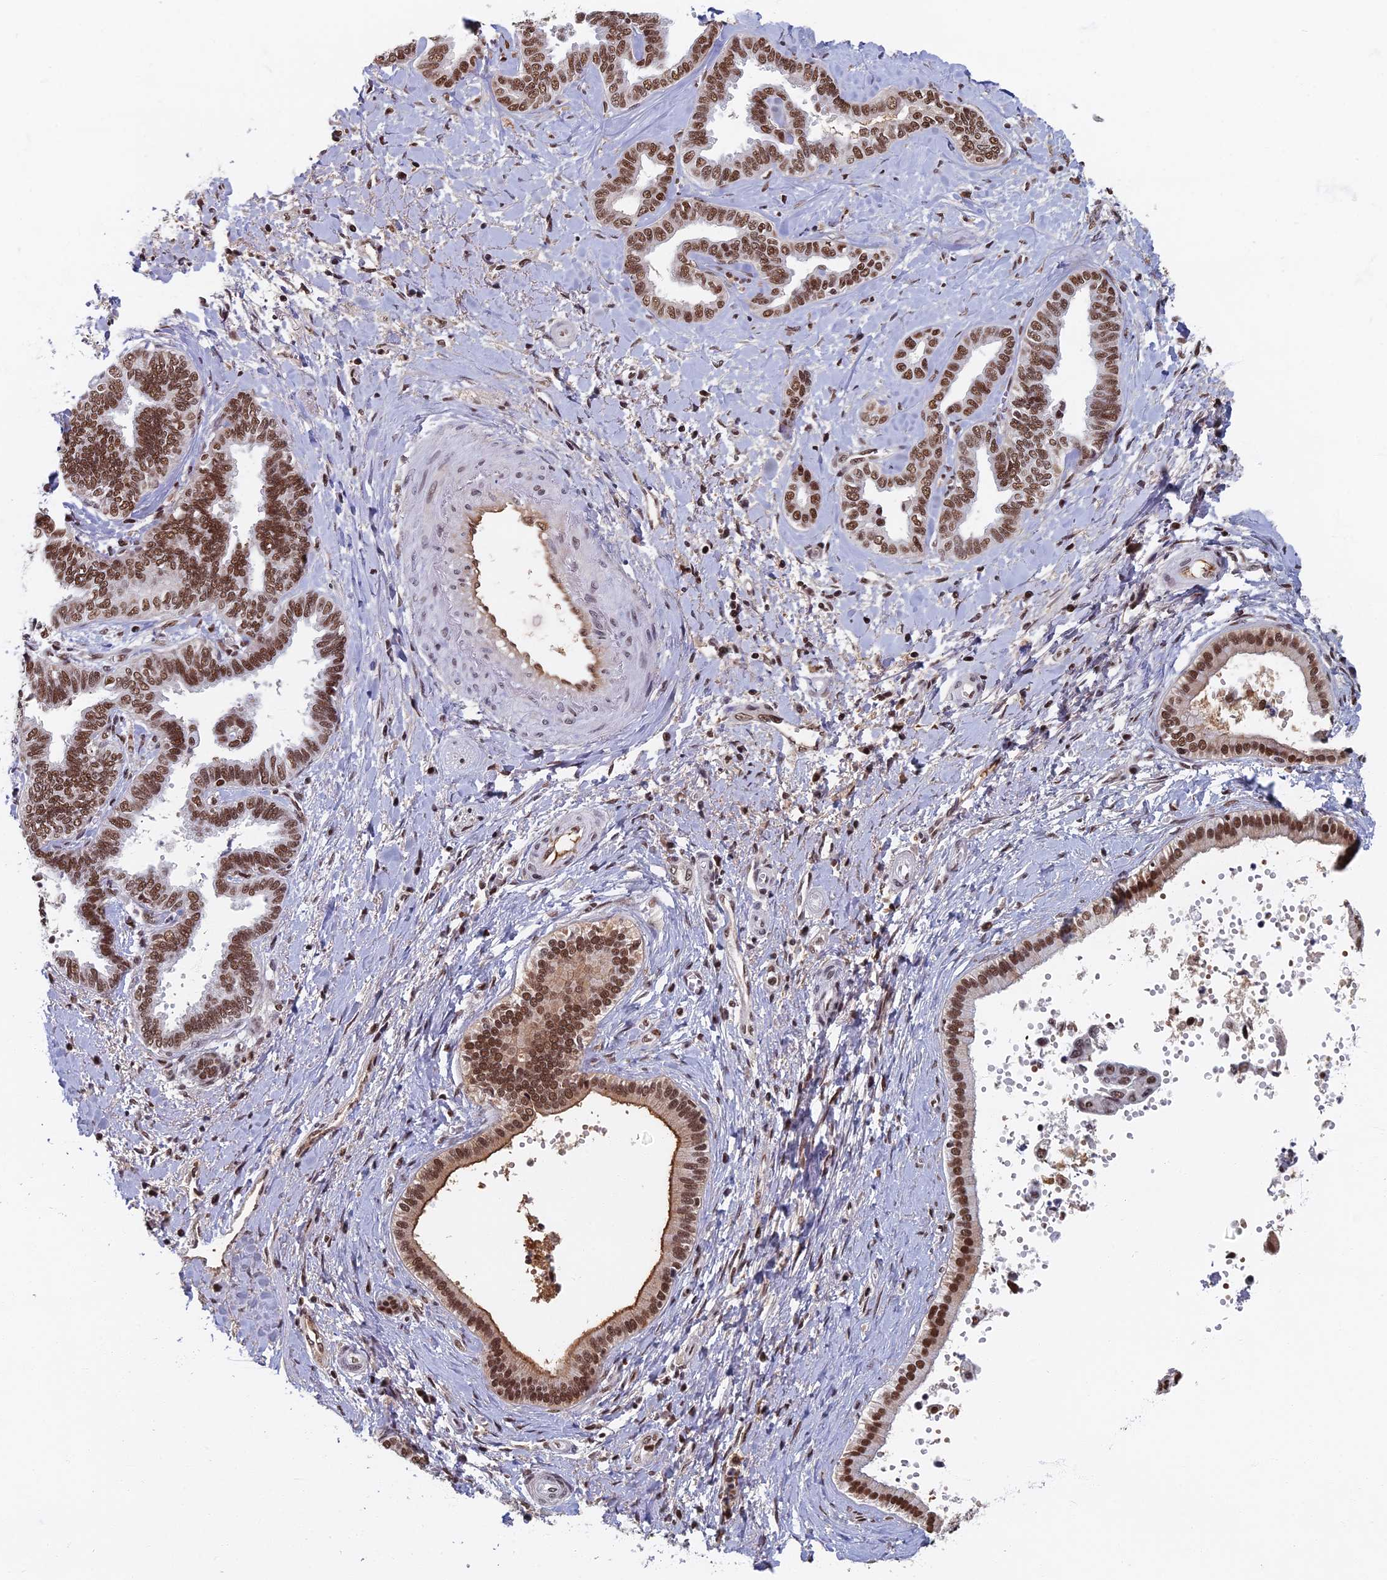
{"staining": {"intensity": "moderate", "quantity": ">75%", "location": "nuclear"}, "tissue": "liver cancer", "cell_type": "Tumor cells", "image_type": "cancer", "snomed": [{"axis": "morphology", "description": "Cholangiocarcinoma"}, {"axis": "topography", "description": "Liver"}], "caption": "This histopathology image reveals IHC staining of liver cancer (cholangiocarcinoma), with medium moderate nuclear expression in approximately >75% of tumor cells.", "gene": "TAF13", "patient": {"sex": "female", "age": 77}}